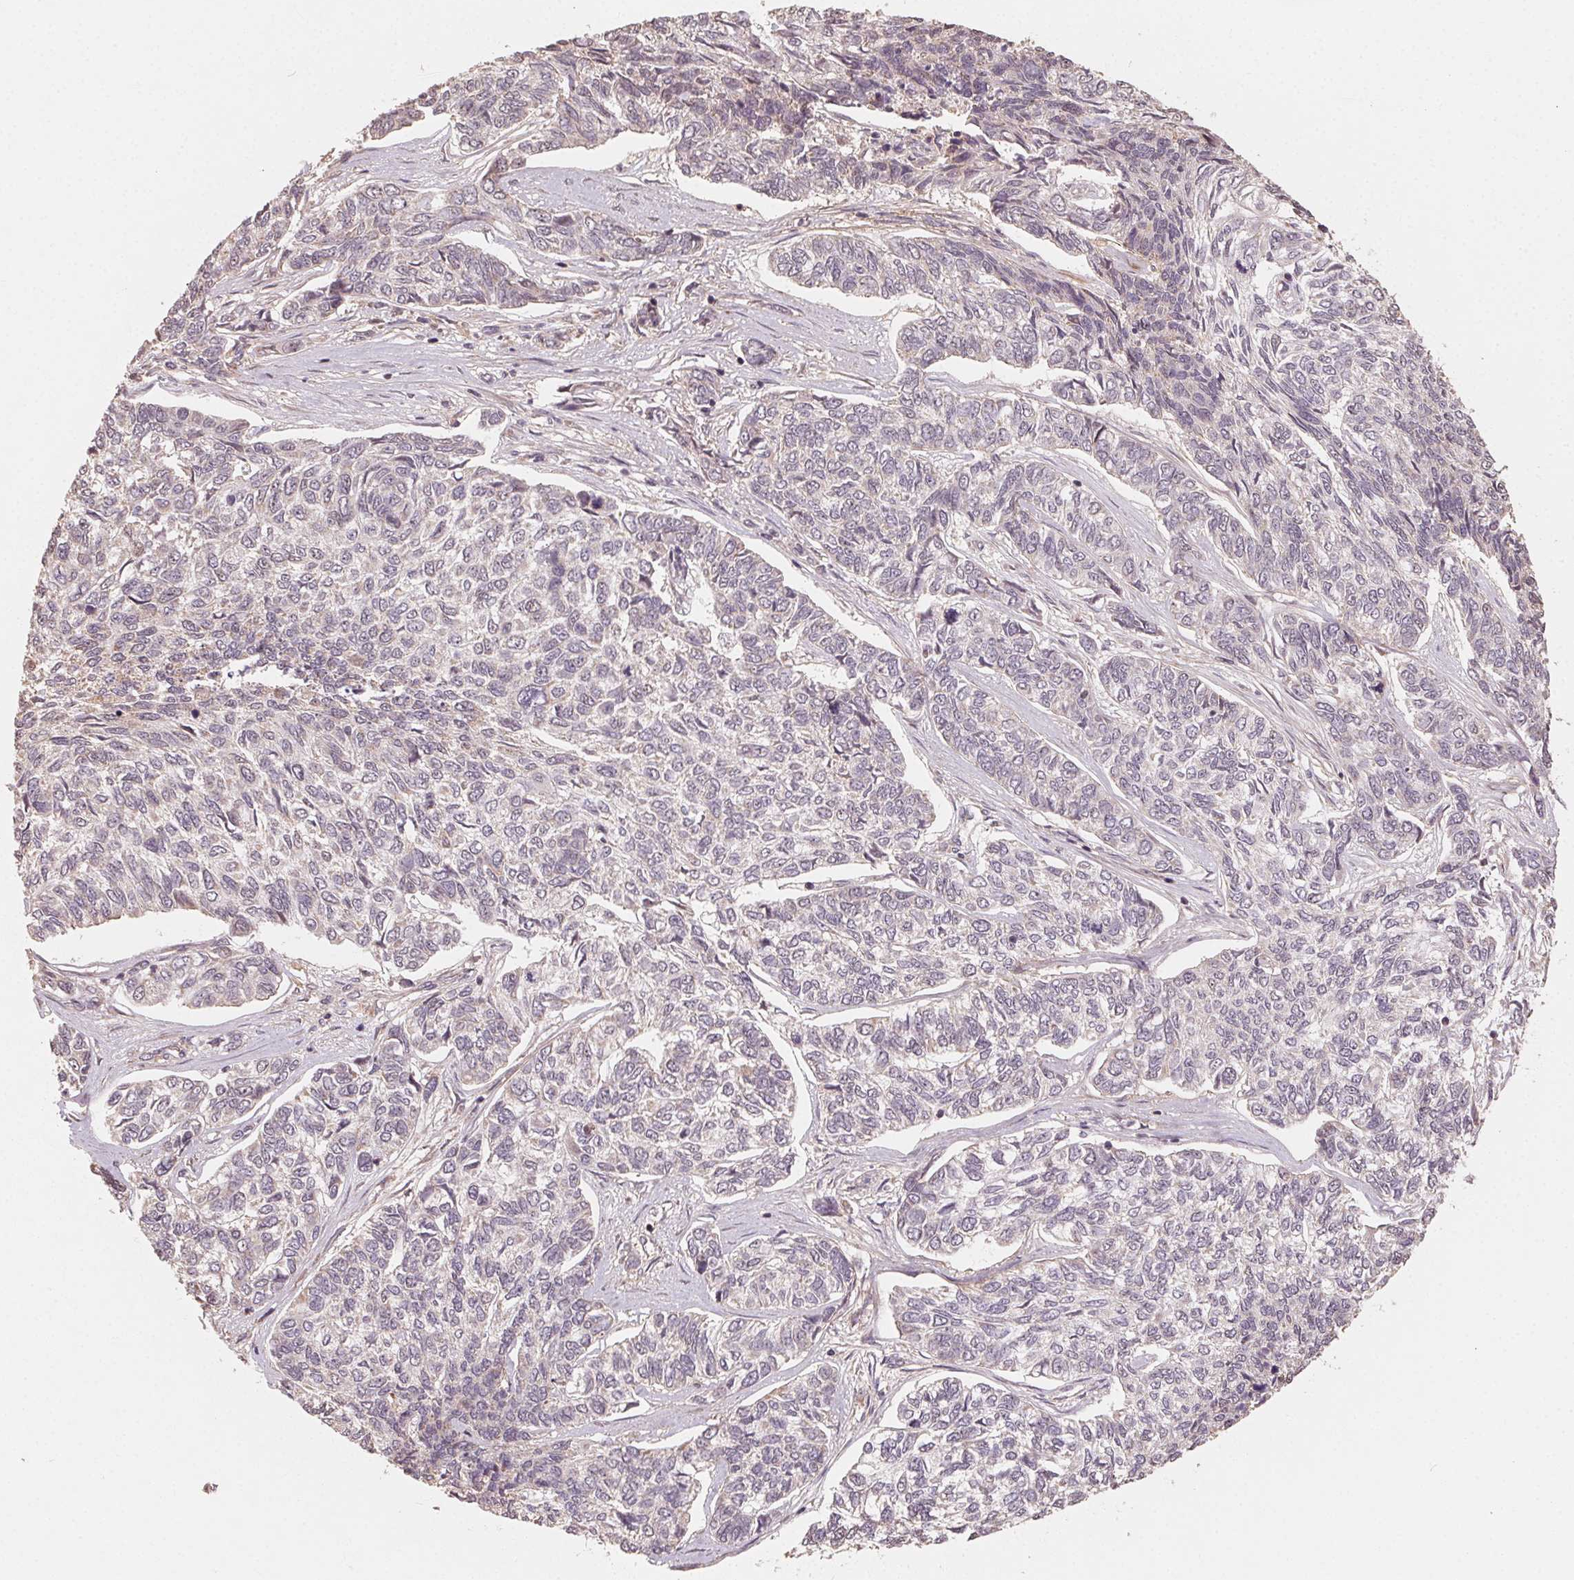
{"staining": {"intensity": "negative", "quantity": "none", "location": "none"}, "tissue": "skin cancer", "cell_type": "Tumor cells", "image_type": "cancer", "snomed": [{"axis": "morphology", "description": "Basal cell carcinoma"}, {"axis": "topography", "description": "Skin"}], "caption": "DAB immunohistochemical staining of basal cell carcinoma (skin) reveals no significant expression in tumor cells. Nuclei are stained in blue.", "gene": "WBP2", "patient": {"sex": "female", "age": 65}}